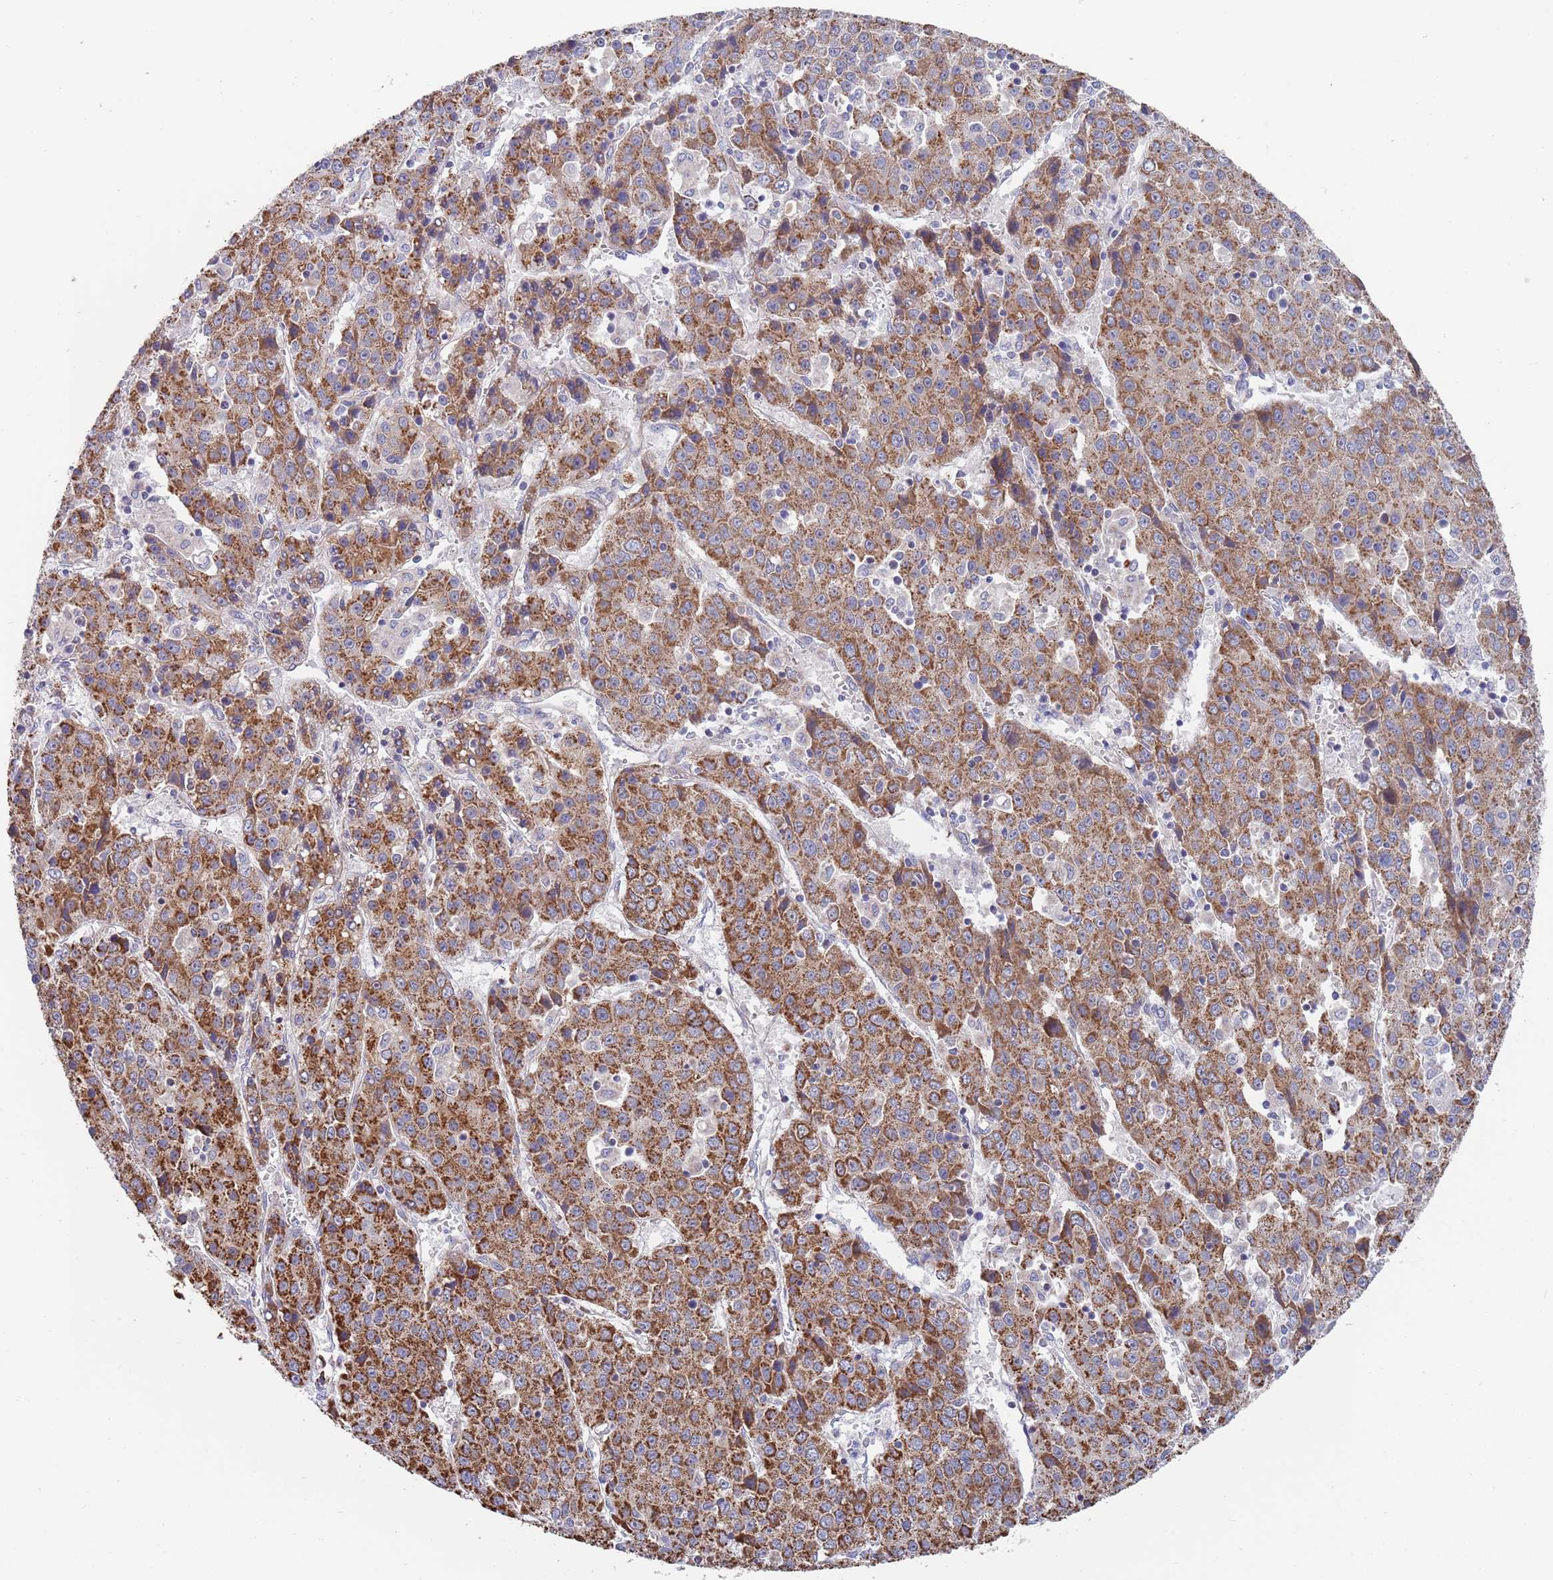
{"staining": {"intensity": "strong", "quantity": ">75%", "location": "cytoplasmic/membranous"}, "tissue": "liver cancer", "cell_type": "Tumor cells", "image_type": "cancer", "snomed": [{"axis": "morphology", "description": "Carcinoma, Hepatocellular, NOS"}, {"axis": "topography", "description": "Liver"}], "caption": "Immunohistochemistry (IHC) of hepatocellular carcinoma (liver) demonstrates high levels of strong cytoplasmic/membranous staining in about >75% of tumor cells.", "gene": "PWWP3A", "patient": {"sex": "female", "age": 53}}